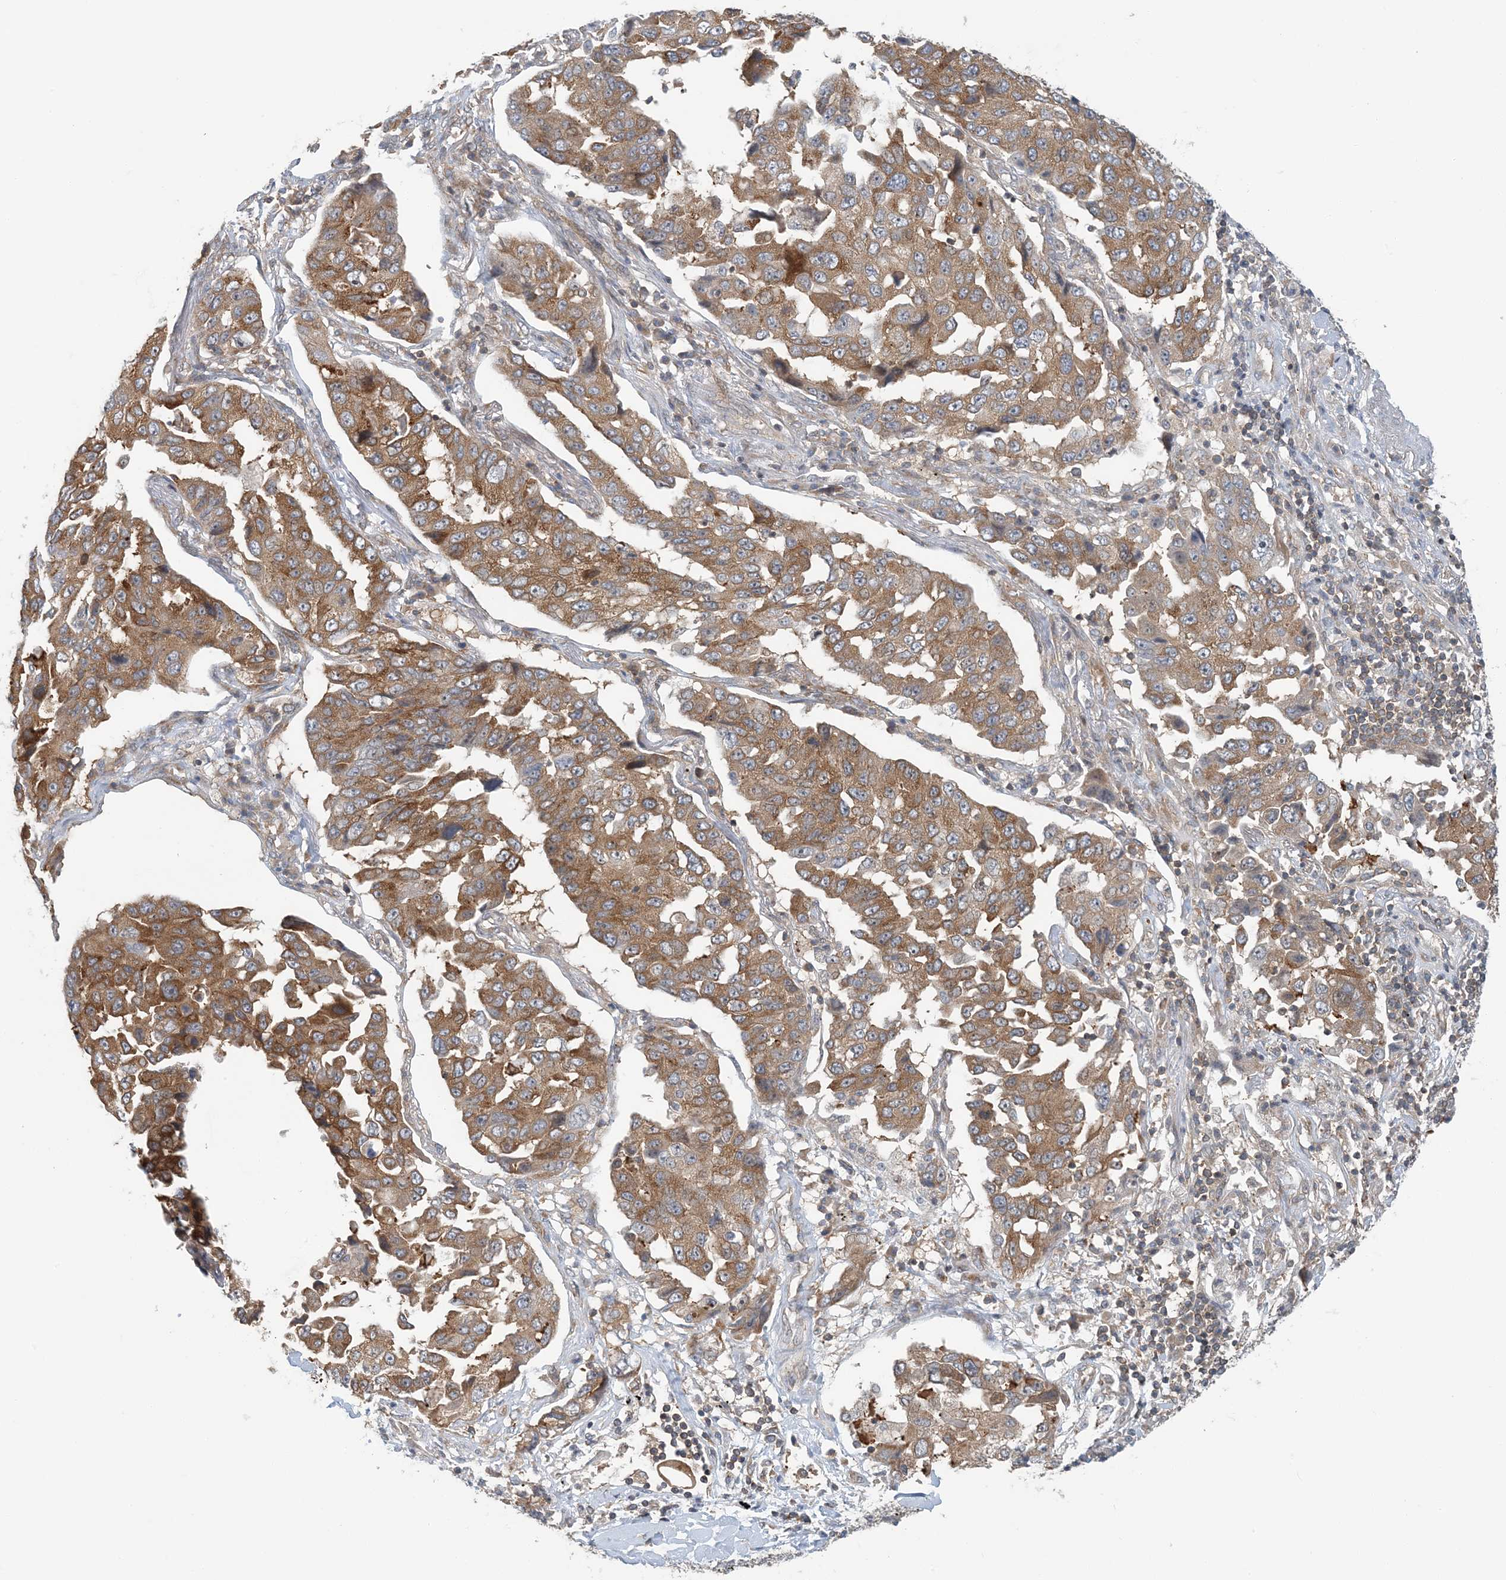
{"staining": {"intensity": "moderate", "quantity": ">75%", "location": "cytoplasmic/membranous"}, "tissue": "lung cancer", "cell_type": "Tumor cells", "image_type": "cancer", "snomed": [{"axis": "morphology", "description": "Adenocarcinoma, NOS"}, {"axis": "topography", "description": "Lung"}], "caption": "Protein staining shows moderate cytoplasmic/membranous expression in about >75% of tumor cells in adenocarcinoma (lung).", "gene": "ATP13A2", "patient": {"sex": "female", "age": 65}}